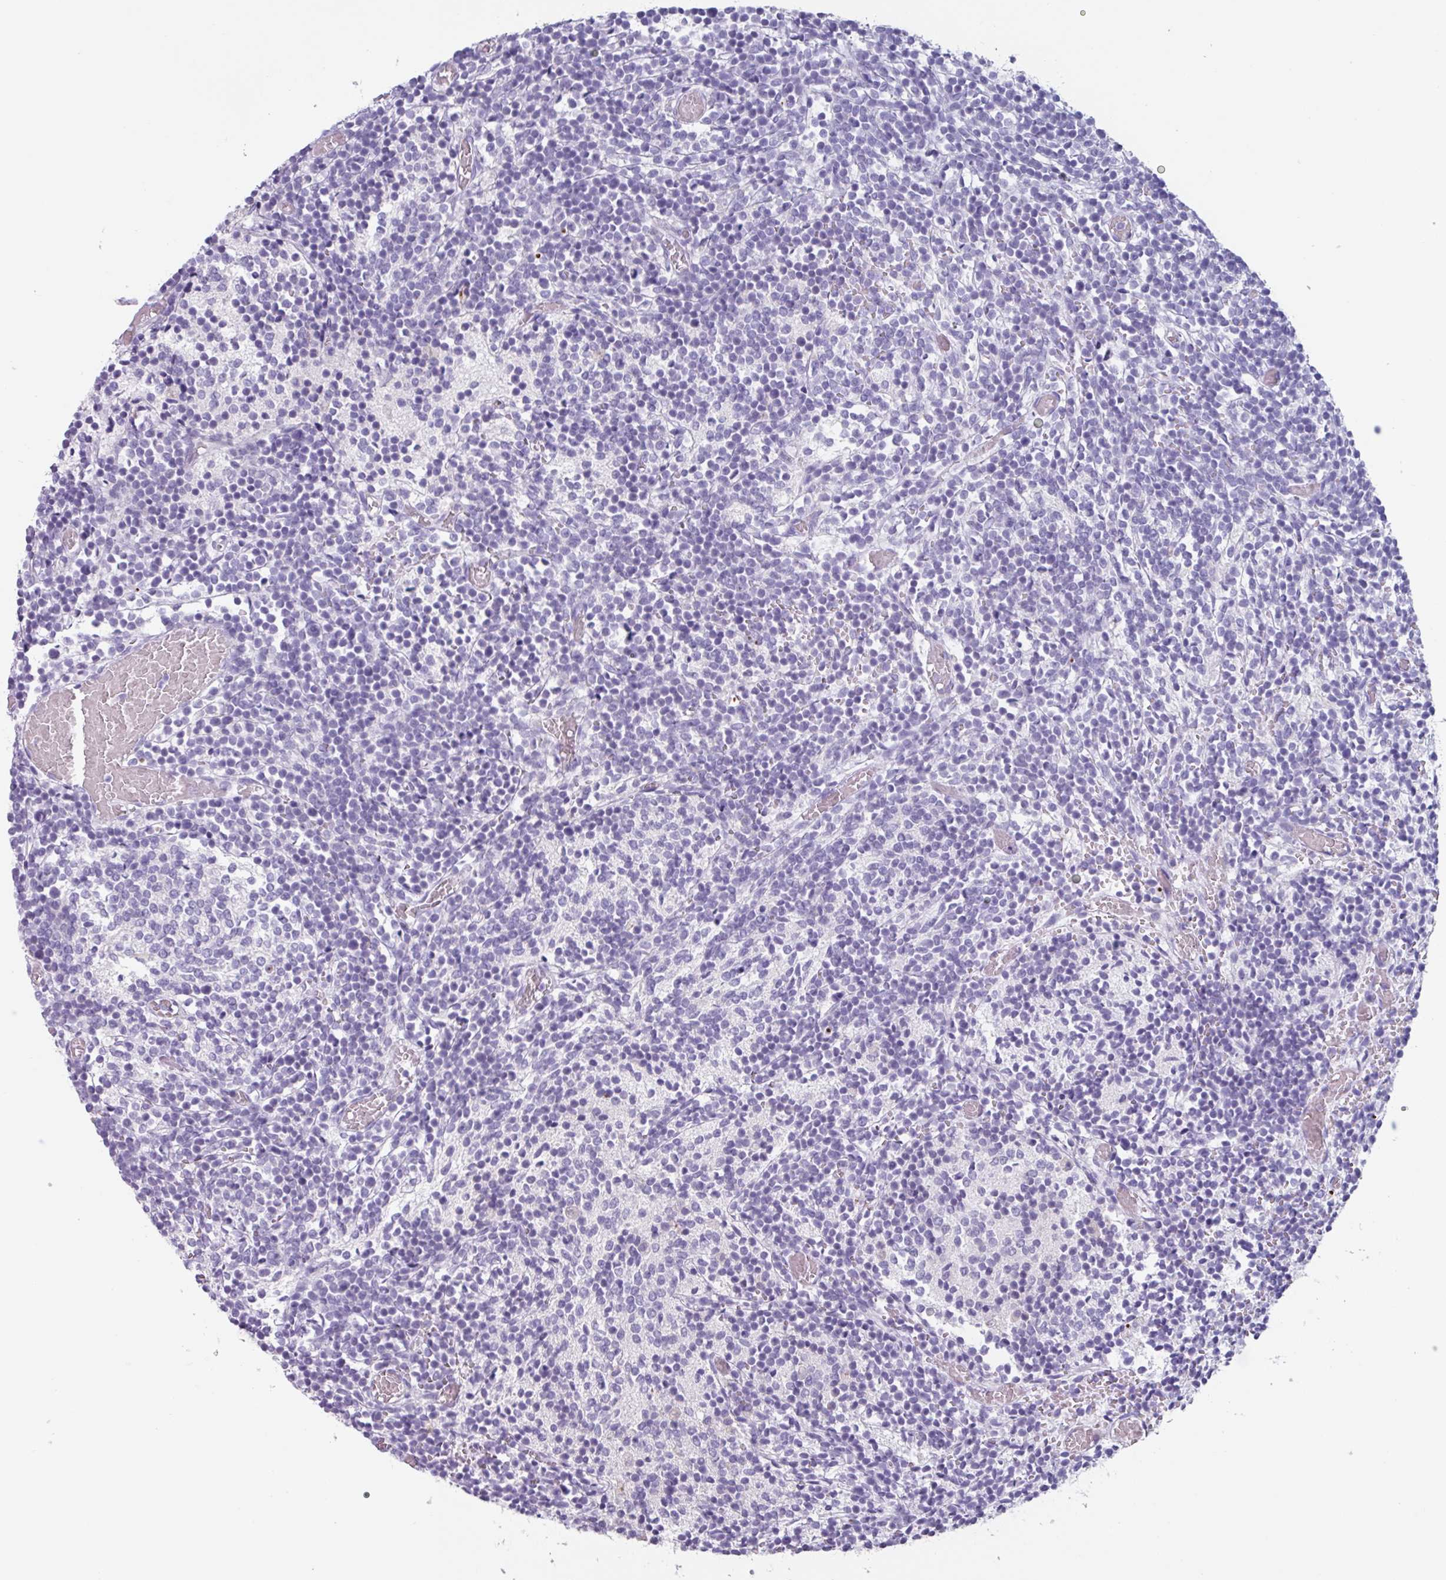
{"staining": {"intensity": "negative", "quantity": "none", "location": "none"}, "tissue": "glioma", "cell_type": "Tumor cells", "image_type": "cancer", "snomed": [{"axis": "morphology", "description": "Glioma, malignant, Low grade"}, {"axis": "topography", "description": "Brain"}], "caption": "DAB immunohistochemical staining of human malignant glioma (low-grade) demonstrates no significant expression in tumor cells.", "gene": "OR2T10", "patient": {"sex": "female", "age": 1}}